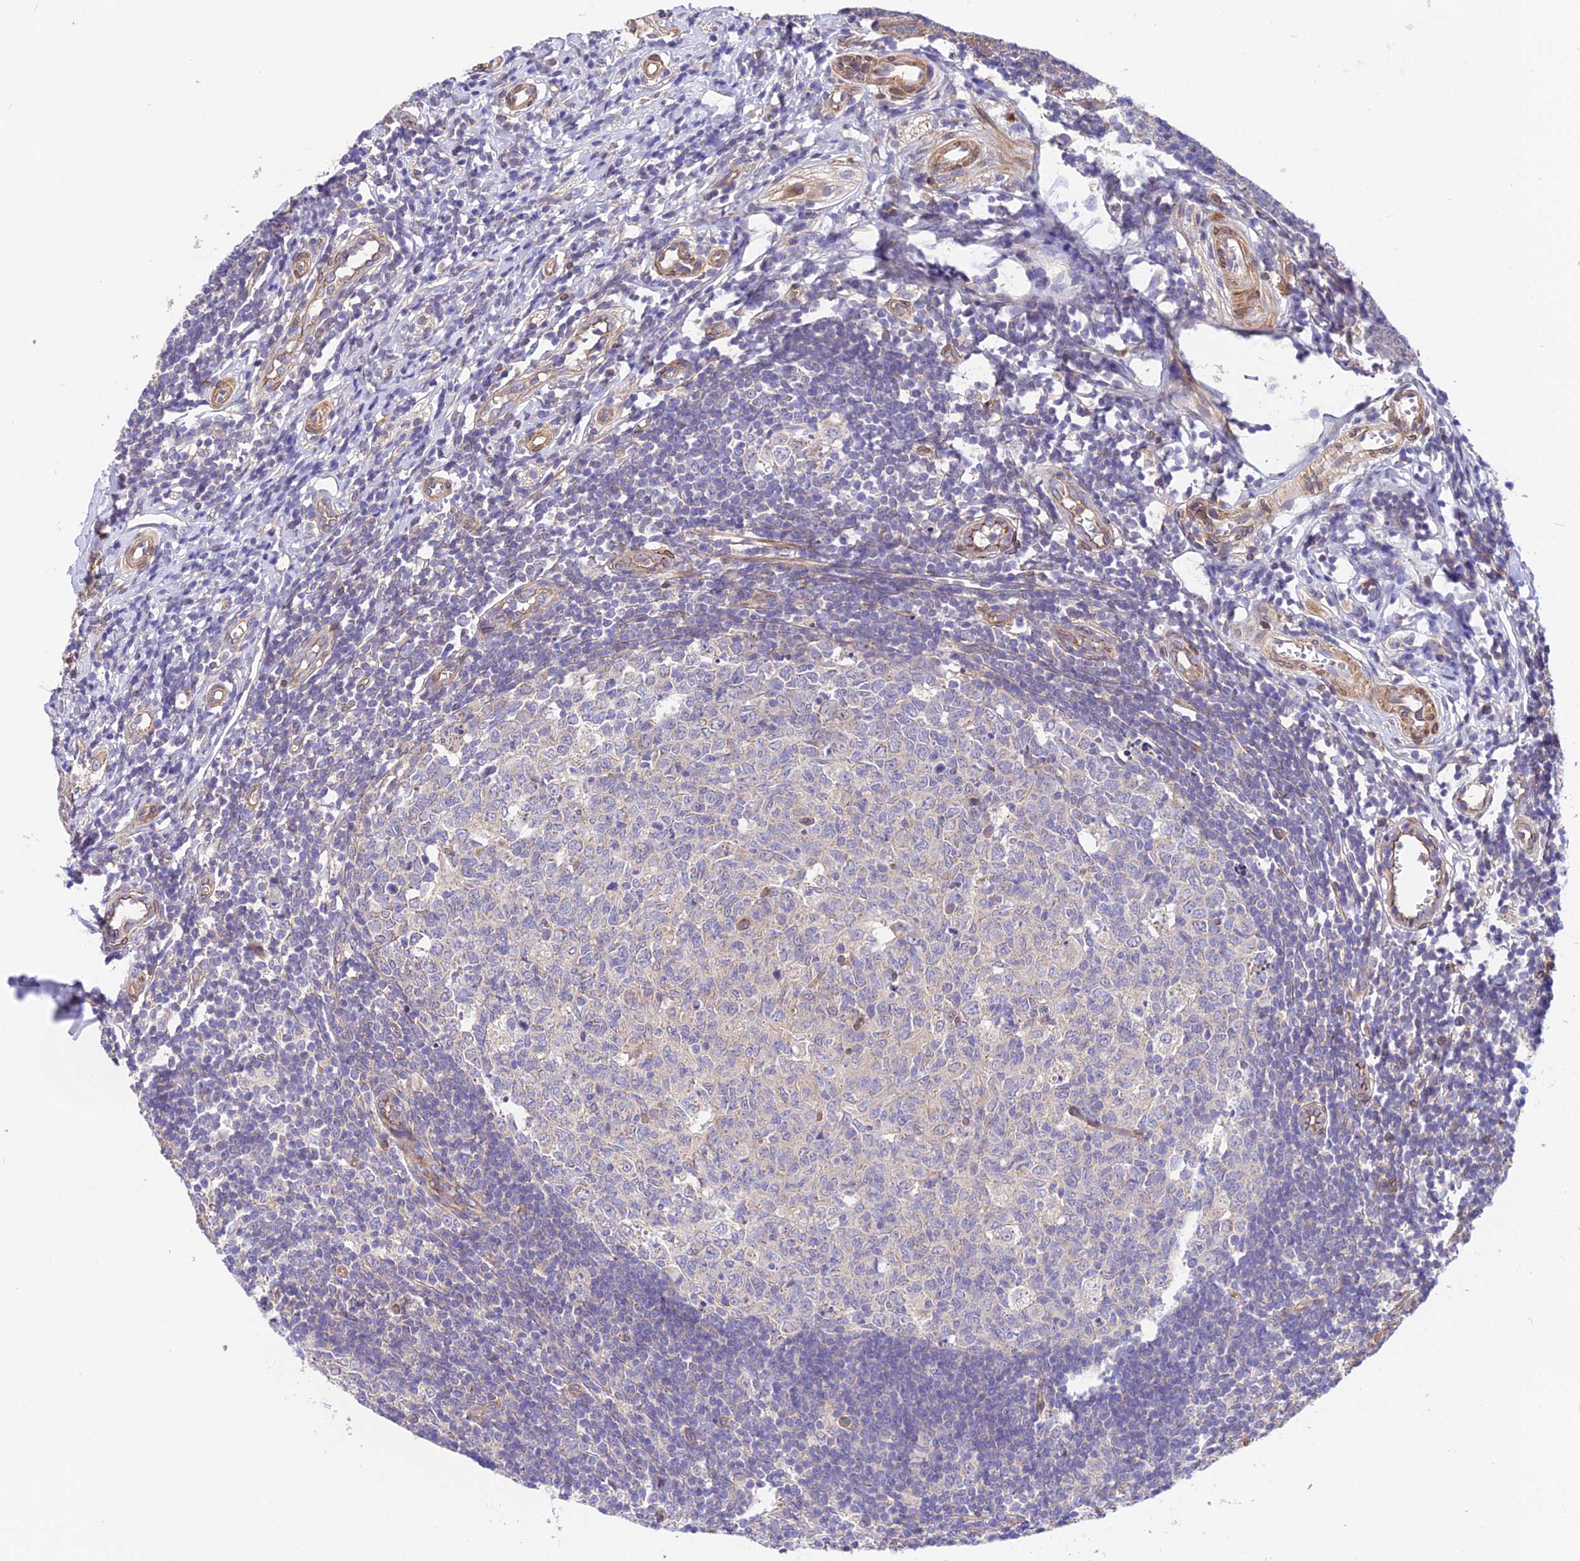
{"staining": {"intensity": "negative", "quantity": "none", "location": "none"}, "tissue": "appendix", "cell_type": "Lymphoid tissue", "image_type": "normal", "snomed": [{"axis": "morphology", "description": "Normal tissue, NOS"}, {"axis": "topography", "description": "Appendix"}], "caption": "Lymphoid tissue show no significant protein positivity in benign appendix.", "gene": "TRIM43B", "patient": {"sex": "male", "age": 14}}